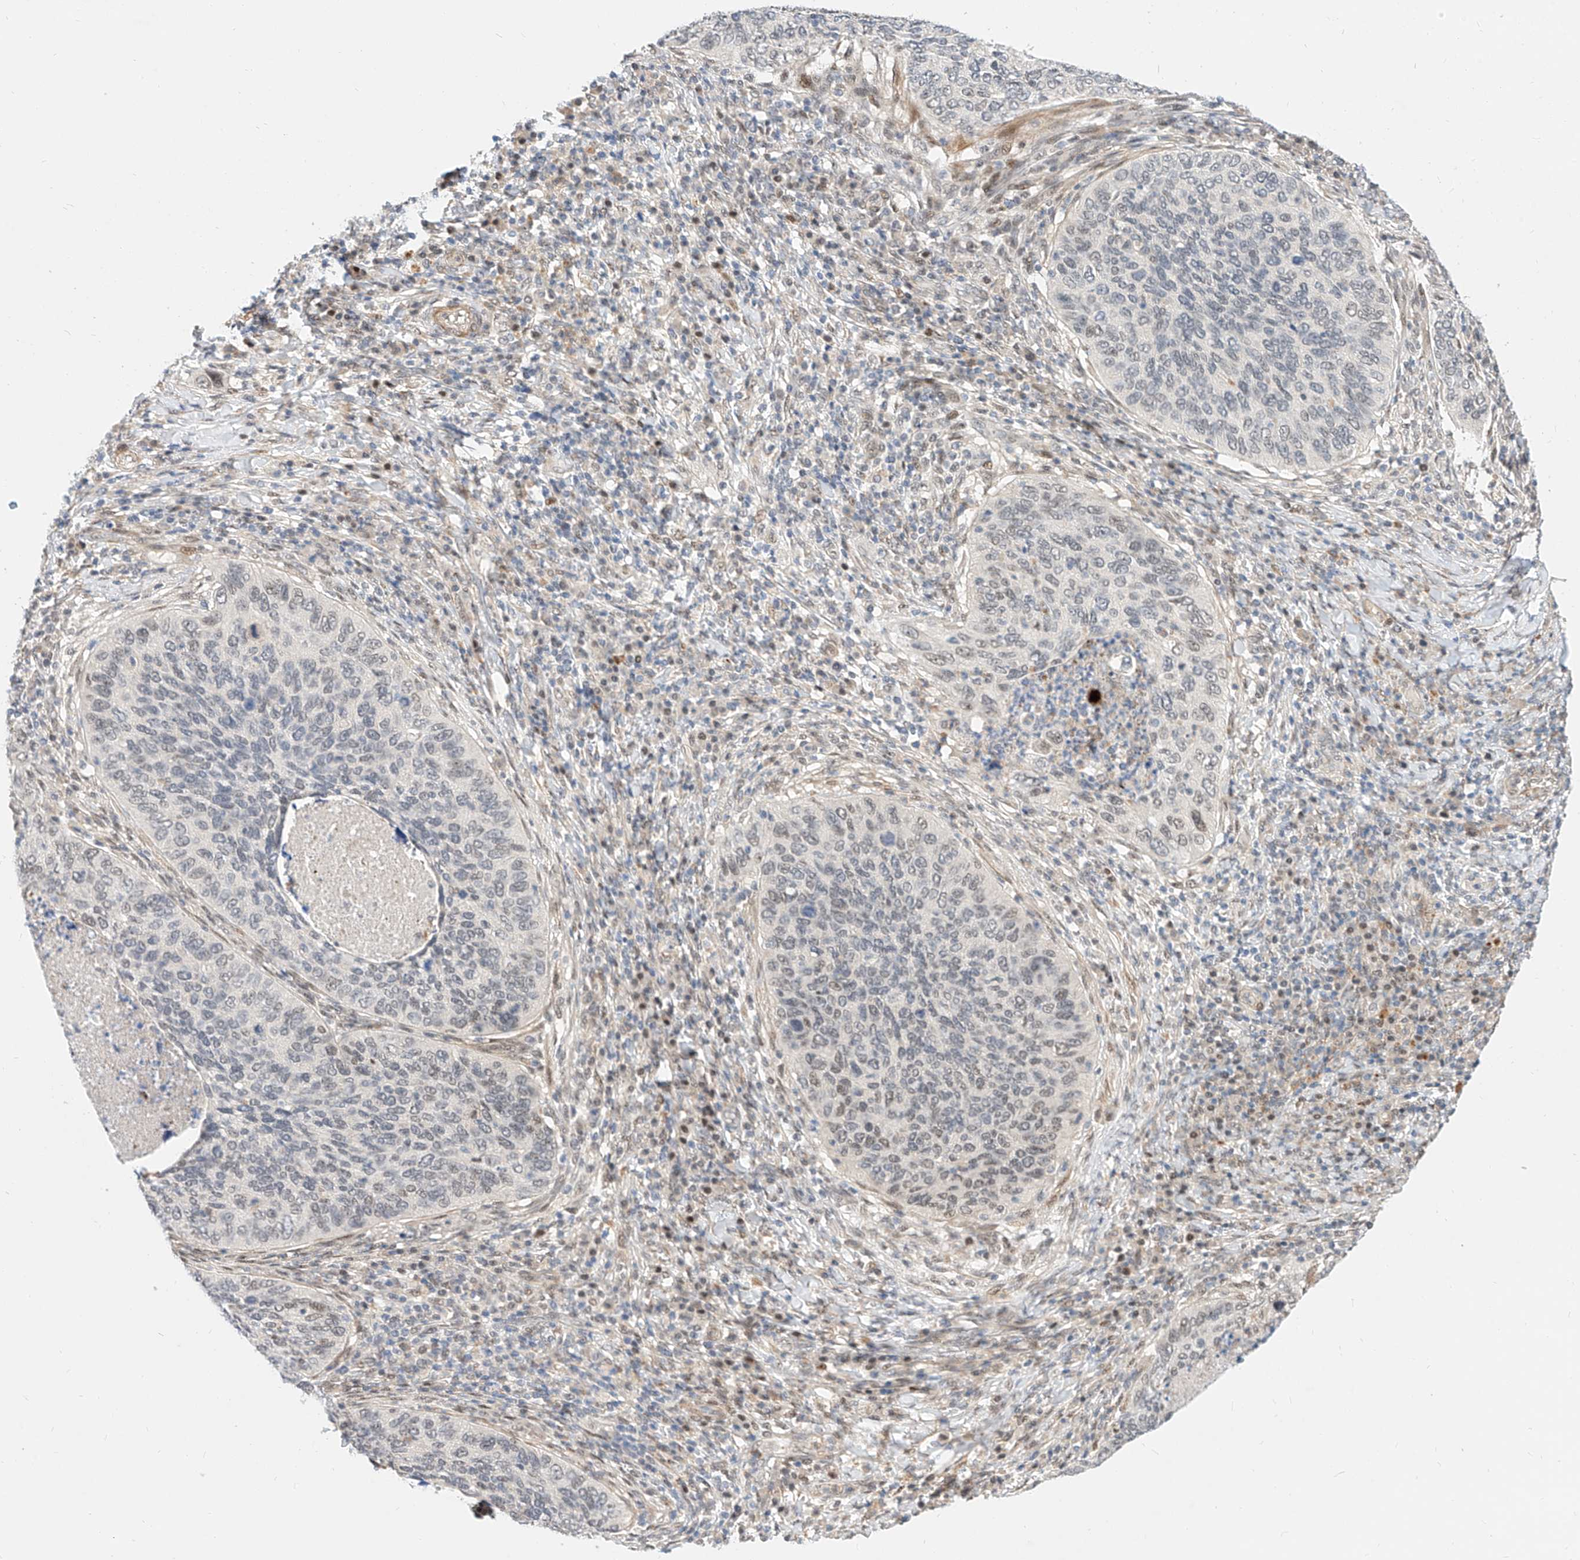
{"staining": {"intensity": "weak", "quantity": "<25%", "location": "nuclear"}, "tissue": "cervical cancer", "cell_type": "Tumor cells", "image_type": "cancer", "snomed": [{"axis": "morphology", "description": "Squamous cell carcinoma, NOS"}, {"axis": "topography", "description": "Cervix"}], "caption": "This image is of cervical cancer (squamous cell carcinoma) stained with immunohistochemistry to label a protein in brown with the nuclei are counter-stained blue. There is no staining in tumor cells.", "gene": "CBX8", "patient": {"sex": "female", "age": 38}}